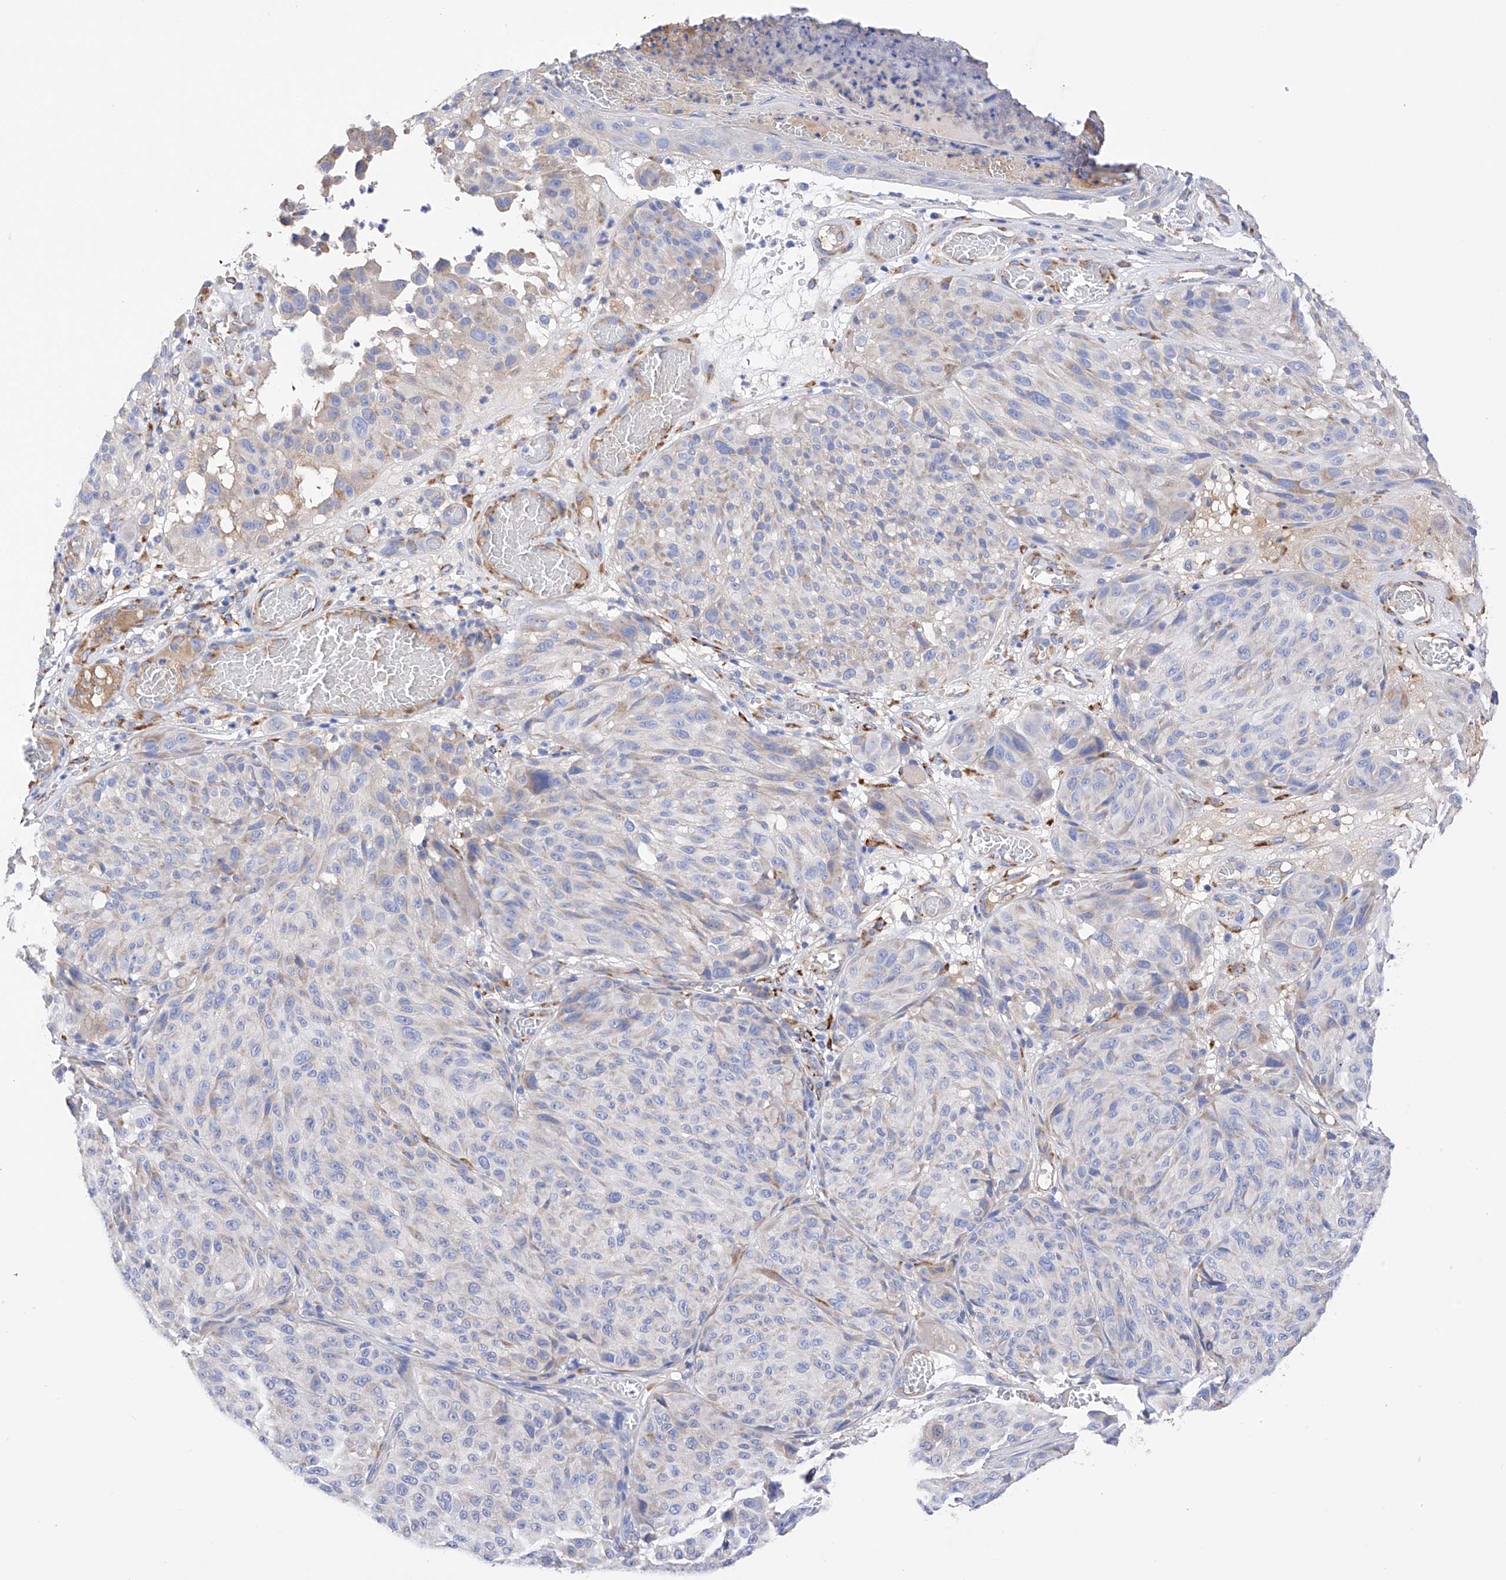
{"staining": {"intensity": "negative", "quantity": "none", "location": "none"}, "tissue": "melanoma", "cell_type": "Tumor cells", "image_type": "cancer", "snomed": [{"axis": "morphology", "description": "Malignant melanoma, NOS"}, {"axis": "topography", "description": "Skin"}], "caption": "An image of human malignant melanoma is negative for staining in tumor cells. (DAB (3,3'-diaminobenzidine) IHC, high magnification).", "gene": "PDIA5", "patient": {"sex": "male", "age": 83}}